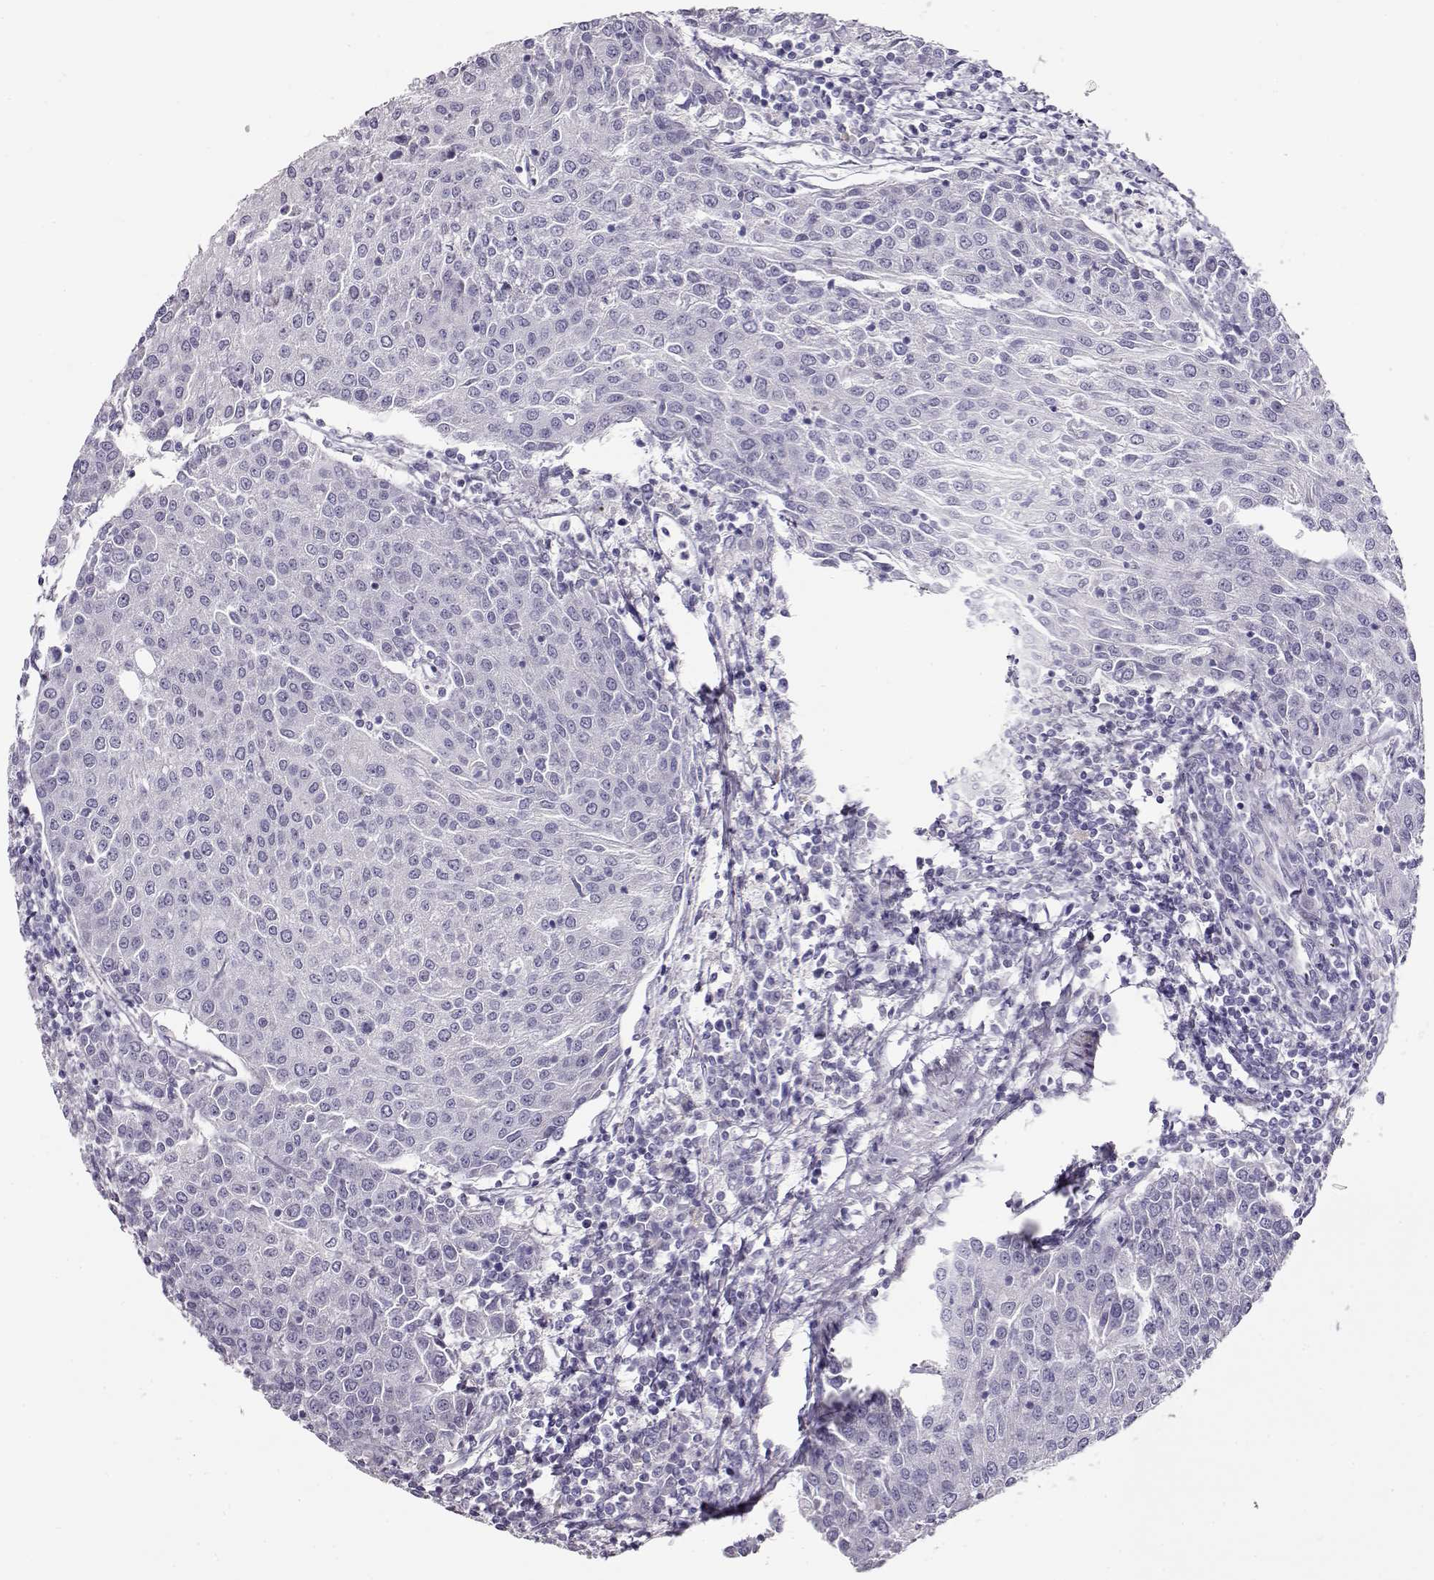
{"staining": {"intensity": "negative", "quantity": "none", "location": "none"}, "tissue": "urothelial cancer", "cell_type": "Tumor cells", "image_type": "cancer", "snomed": [{"axis": "morphology", "description": "Urothelial carcinoma, High grade"}, {"axis": "topography", "description": "Urinary bladder"}], "caption": "High magnification brightfield microscopy of urothelial carcinoma (high-grade) stained with DAB (brown) and counterstained with hematoxylin (blue): tumor cells show no significant expression. Nuclei are stained in blue.", "gene": "RBM44", "patient": {"sex": "female", "age": 85}}